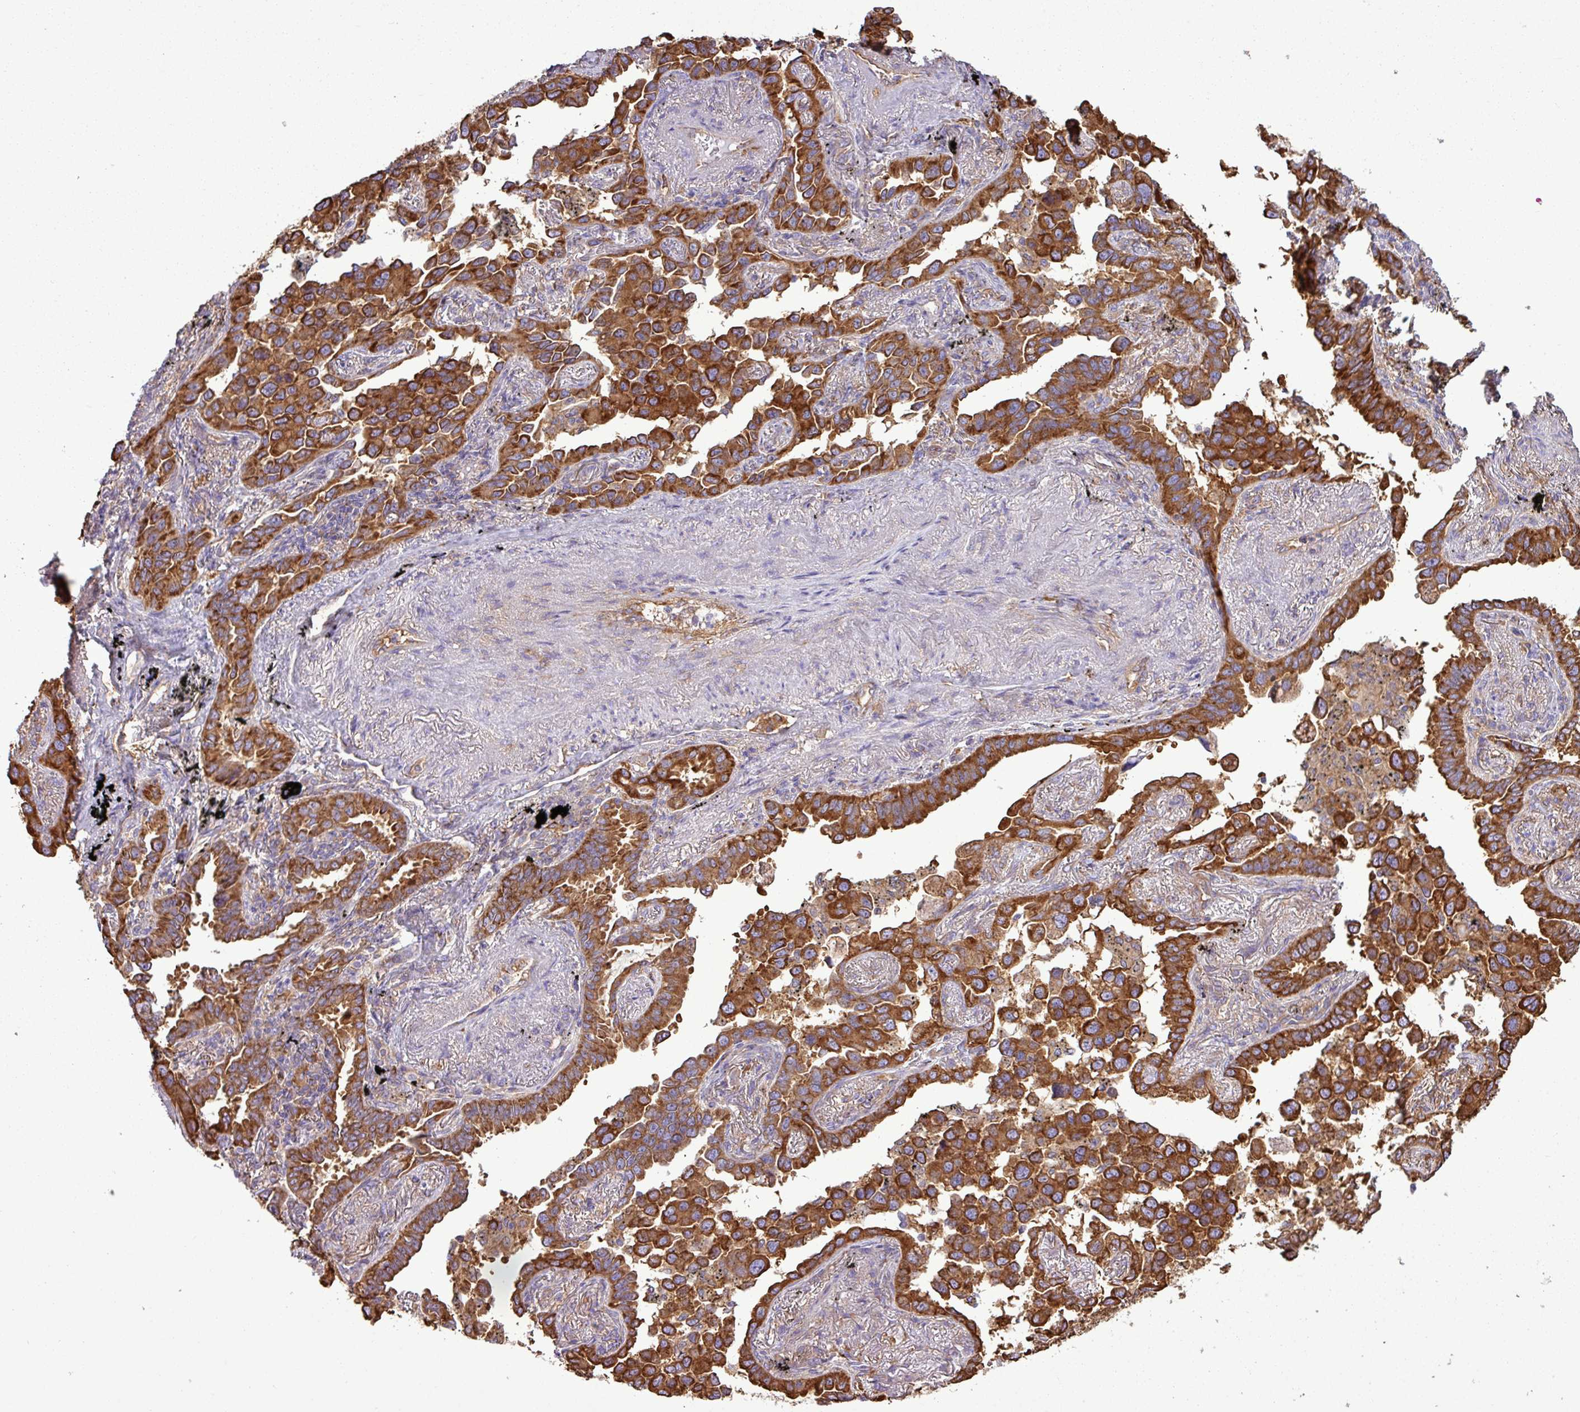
{"staining": {"intensity": "strong", "quantity": ">75%", "location": "cytoplasmic/membranous"}, "tissue": "lung cancer", "cell_type": "Tumor cells", "image_type": "cancer", "snomed": [{"axis": "morphology", "description": "Adenocarcinoma, NOS"}, {"axis": "topography", "description": "Lung"}], "caption": "A micrograph of lung cancer (adenocarcinoma) stained for a protein shows strong cytoplasmic/membranous brown staining in tumor cells.", "gene": "PACSIN2", "patient": {"sex": "male", "age": 67}}